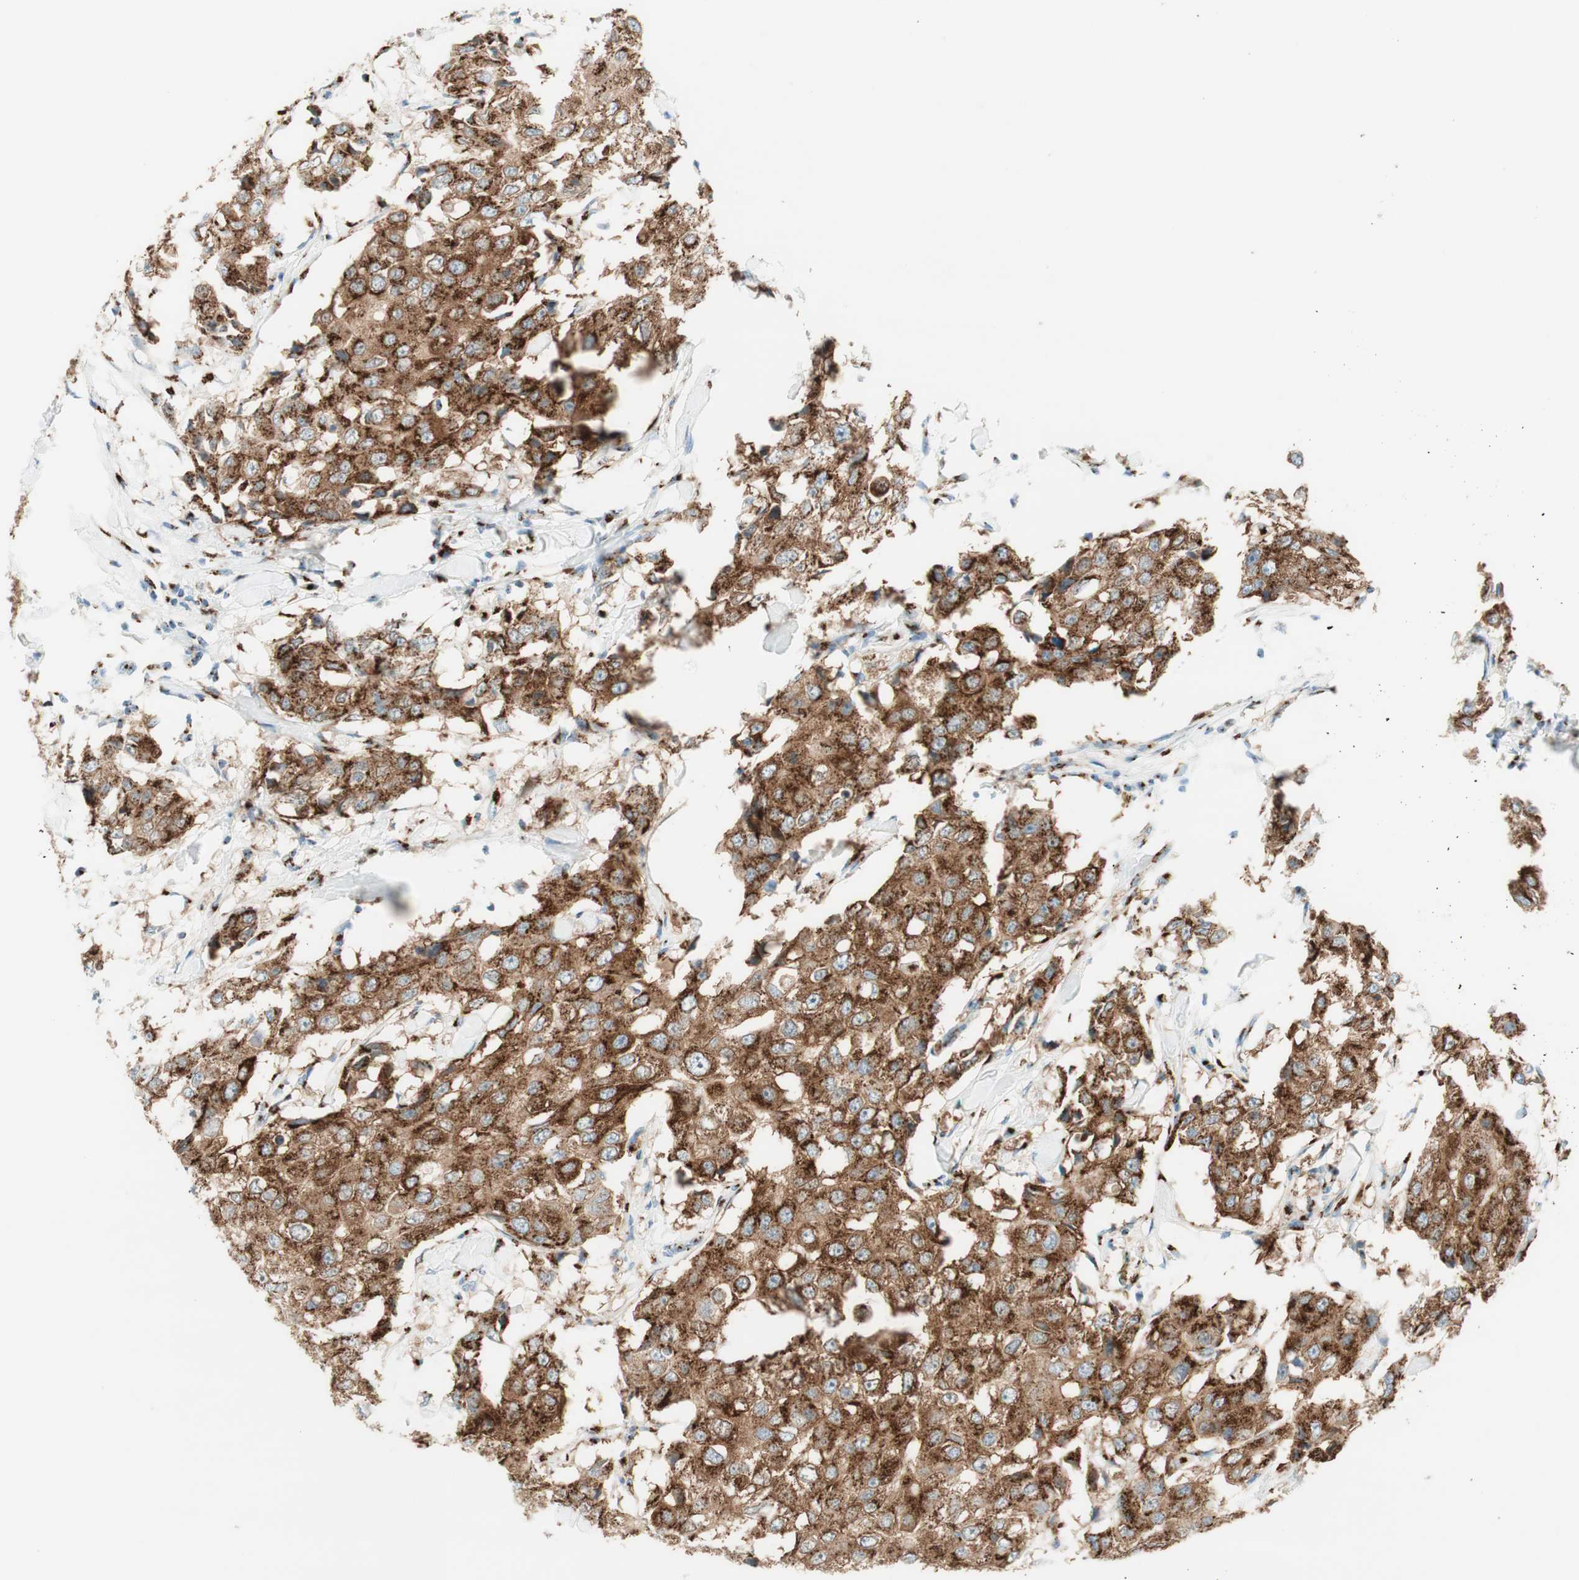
{"staining": {"intensity": "strong", "quantity": ">75%", "location": "cytoplasmic/membranous"}, "tissue": "breast cancer", "cell_type": "Tumor cells", "image_type": "cancer", "snomed": [{"axis": "morphology", "description": "Duct carcinoma"}, {"axis": "topography", "description": "Breast"}], "caption": "Immunohistochemical staining of breast cancer exhibits strong cytoplasmic/membranous protein staining in about >75% of tumor cells. The protein is stained brown, and the nuclei are stained in blue (DAB IHC with brightfield microscopy, high magnification).", "gene": "GOLGB1", "patient": {"sex": "female", "age": 27}}